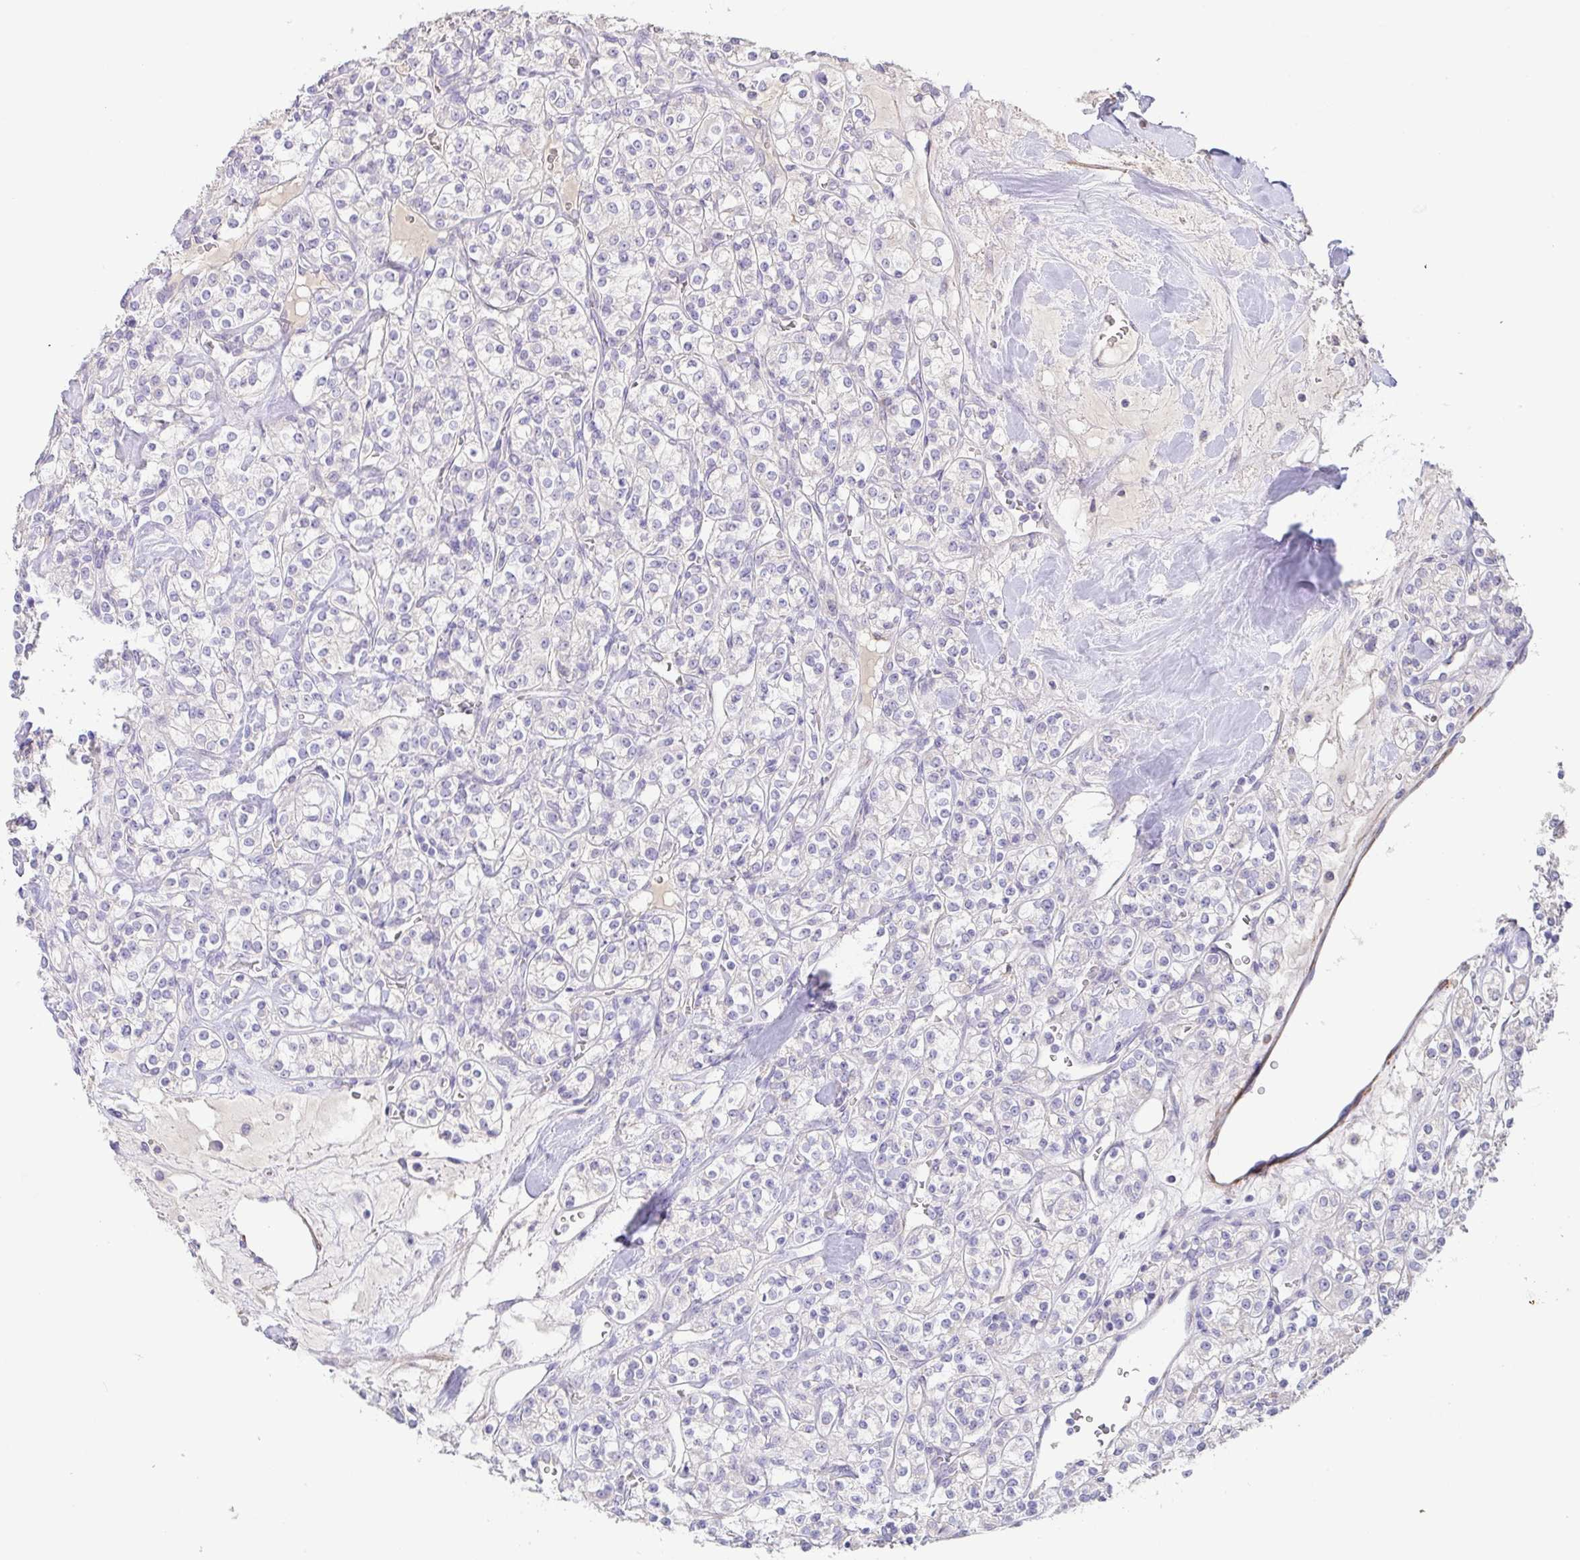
{"staining": {"intensity": "negative", "quantity": "none", "location": "none"}, "tissue": "renal cancer", "cell_type": "Tumor cells", "image_type": "cancer", "snomed": [{"axis": "morphology", "description": "Adenocarcinoma, NOS"}, {"axis": "topography", "description": "Kidney"}], "caption": "This is an immunohistochemistry (IHC) image of renal cancer. There is no positivity in tumor cells.", "gene": "PYGM", "patient": {"sex": "male", "age": 77}}